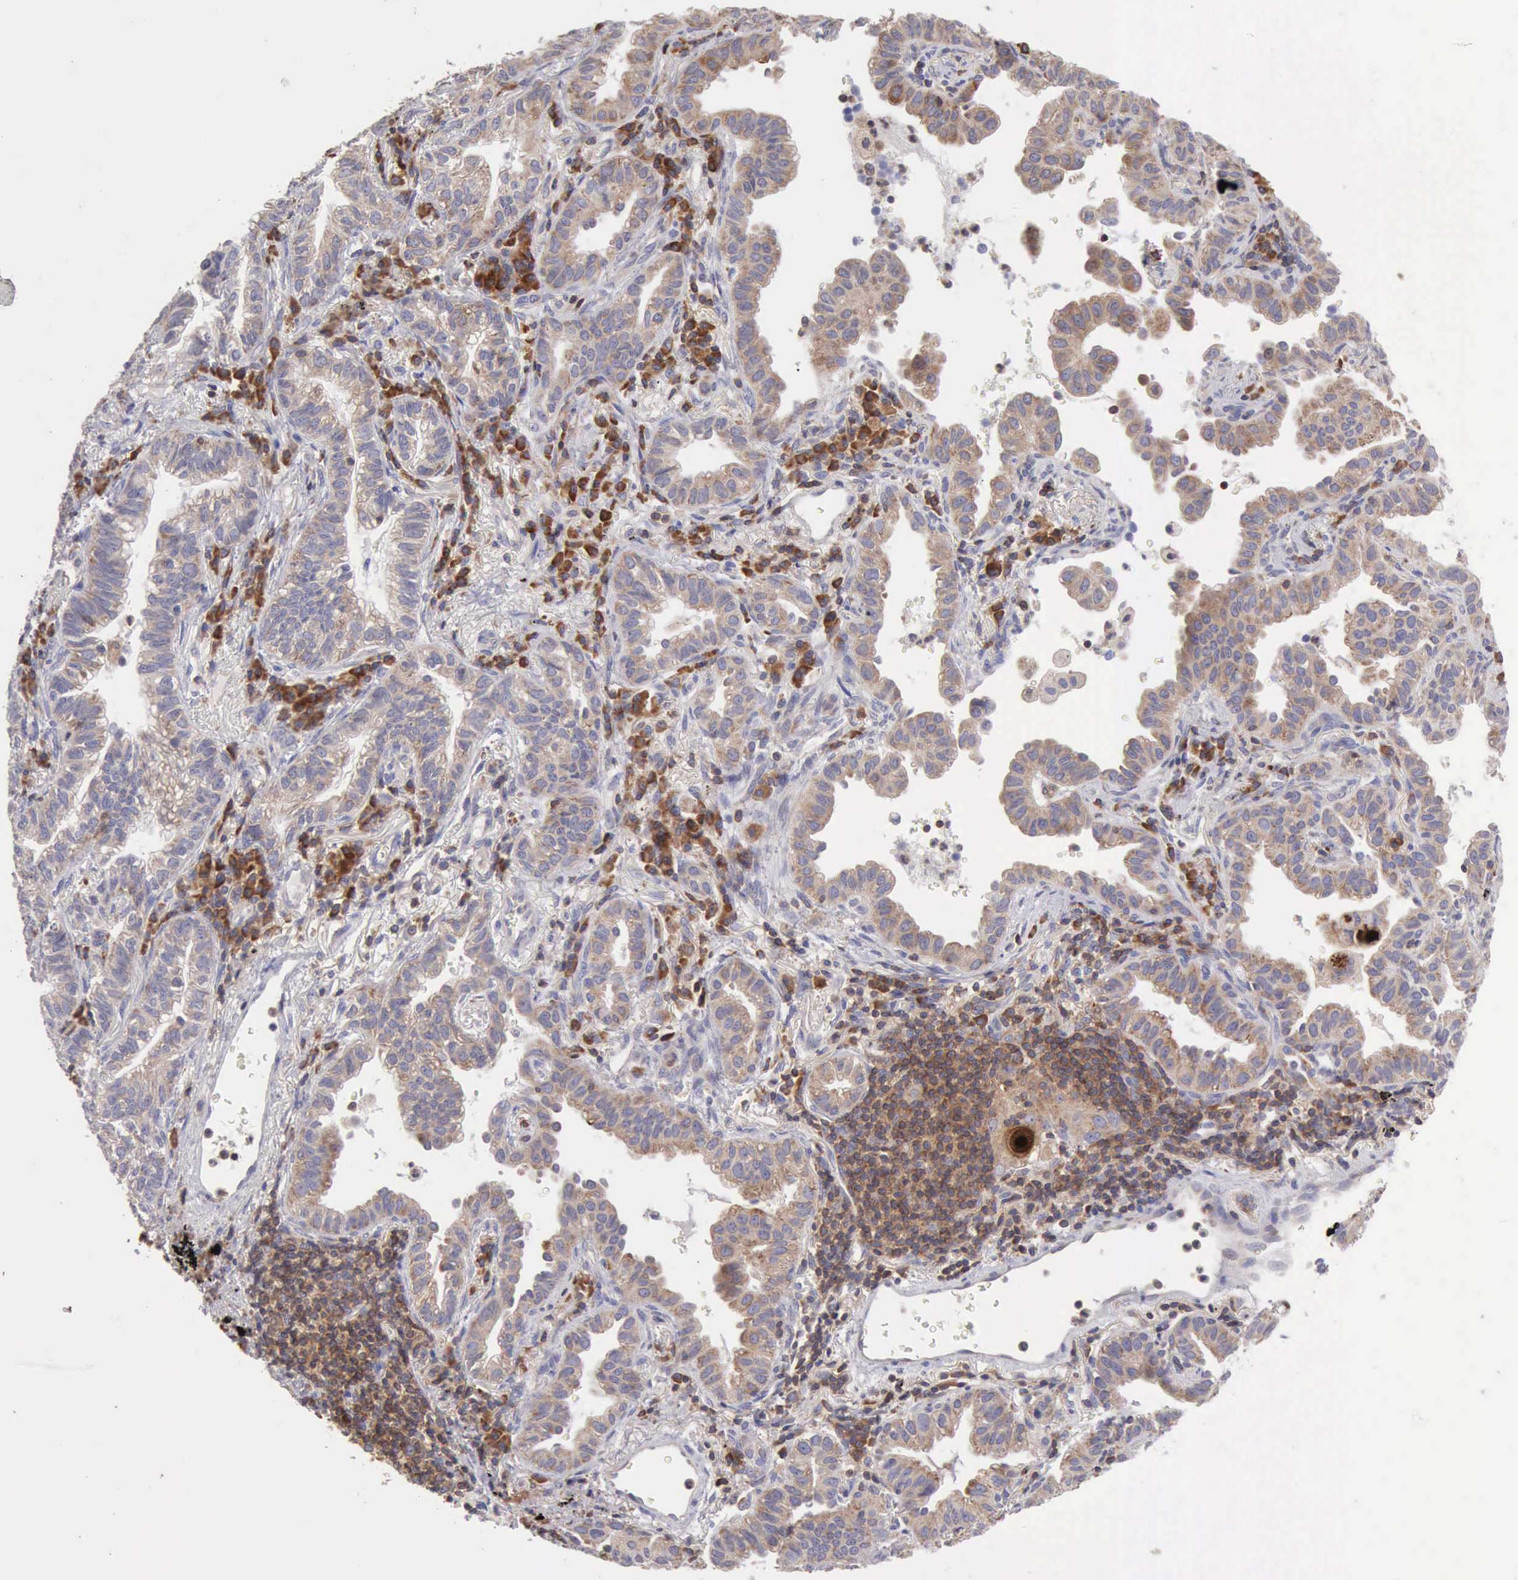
{"staining": {"intensity": "weak", "quantity": ">75%", "location": "cytoplasmic/membranous"}, "tissue": "lung cancer", "cell_type": "Tumor cells", "image_type": "cancer", "snomed": [{"axis": "morphology", "description": "Adenocarcinoma, NOS"}, {"axis": "topography", "description": "Lung"}], "caption": "Protein staining exhibits weak cytoplasmic/membranous expression in about >75% of tumor cells in lung cancer (adenocarcinoma).", "gene": "SASH3", "patient": {"sex": "female", "age": 50}}